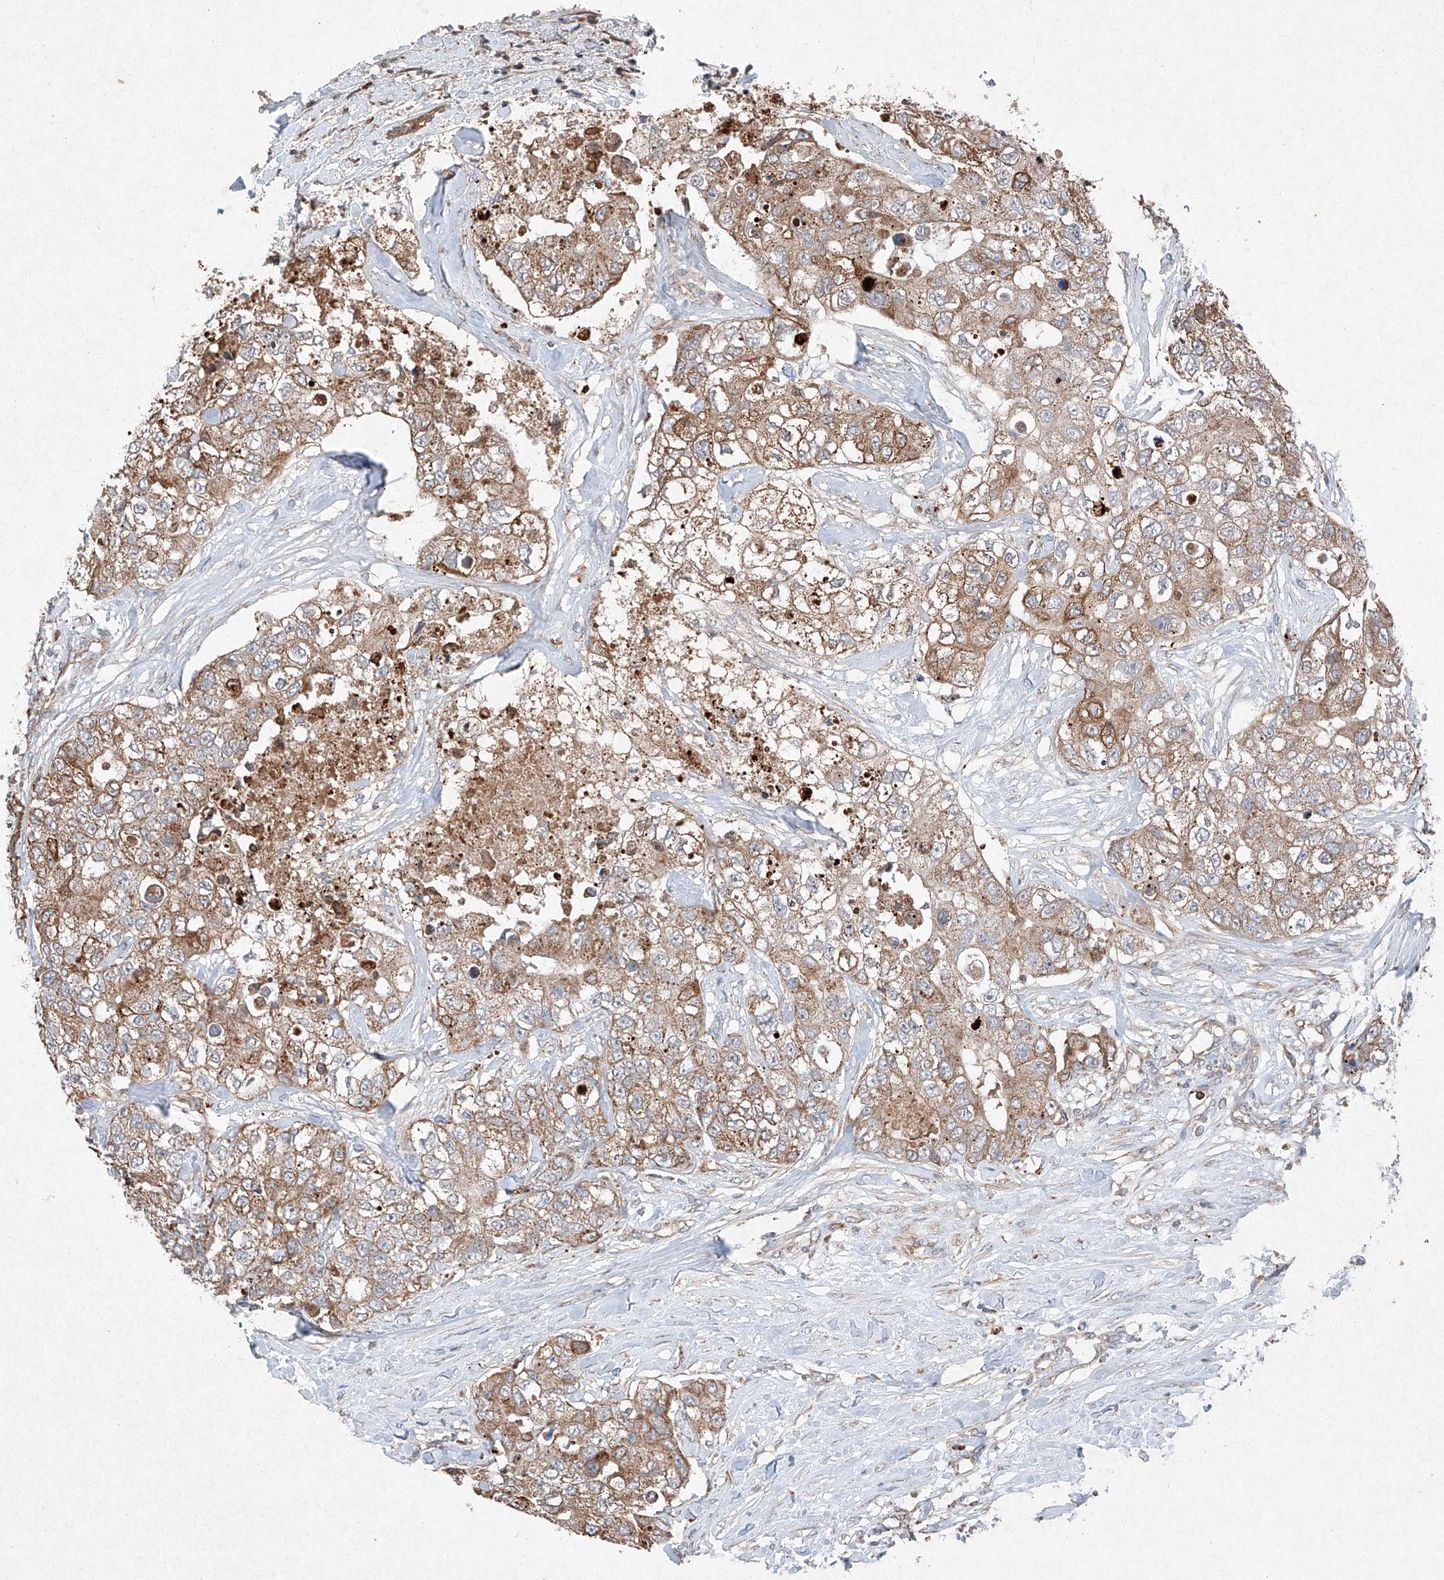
{"staining": {"intensity": "moderate", "quantity": ">75%", "location": "cytoplasmic/membranous"}, "tissue": "breast cancer", "cell_type": "Tumor cells", "image_type": "cancer", "snomed": [{"axis": "morphology", "description": "Duct carcinoma"}, {"axis": "topography", "description": "Breast"}], "caption": "Human breast cancer (invasive ductal carcinoma) stained with a brown dye displays moderate cytoplasmic/membranous positive positivity in approximately >75% of tumor cells.", "gene": "RUSC1", "patient": {"sex": "female", "age": 62}}